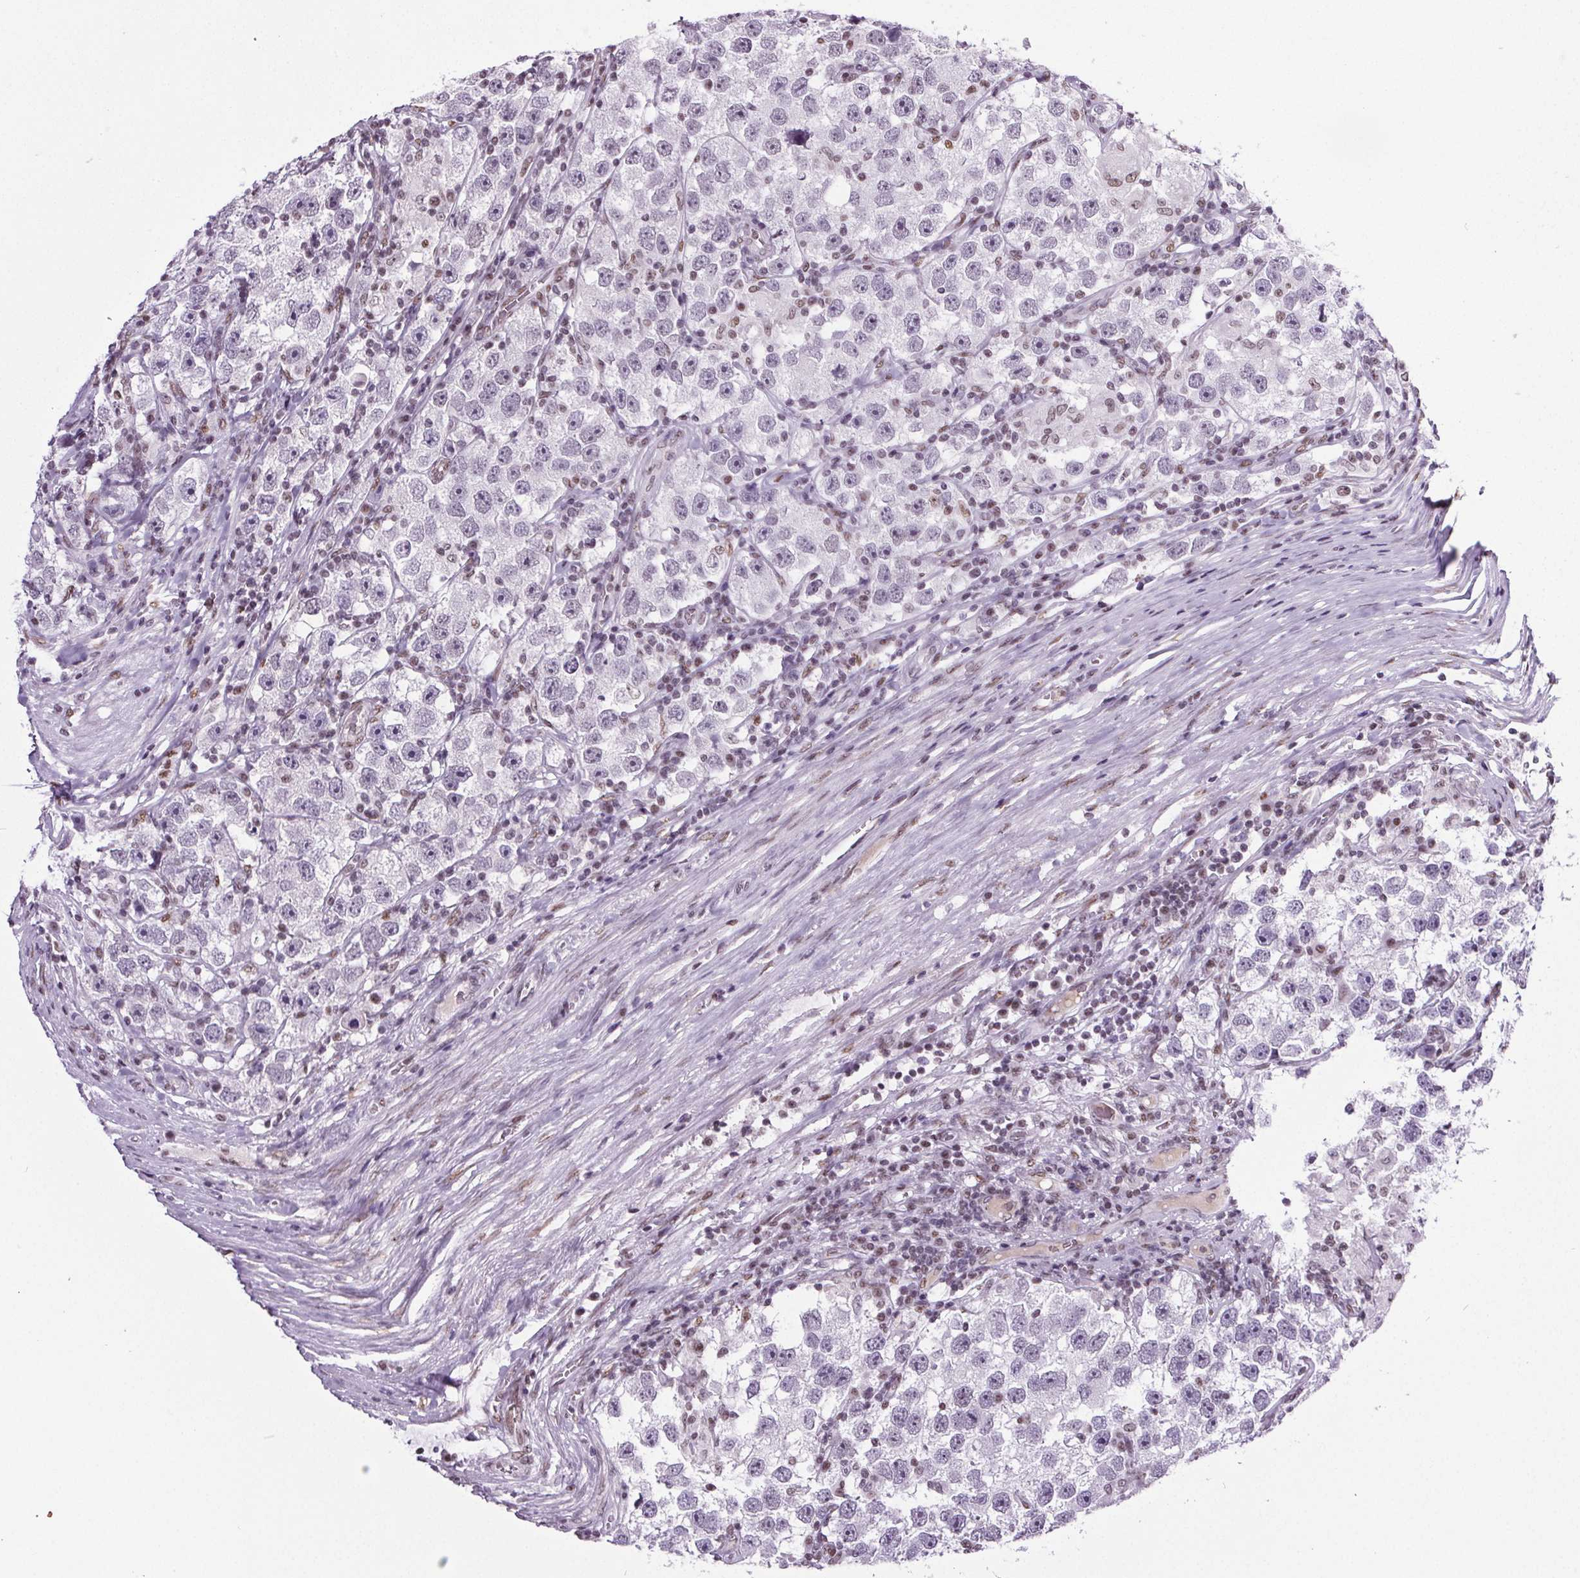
{"staining": {"intensity": "negative", "quantity": "none", "location": "none"}, "tissue": "testis cancer", "cell_type": "Tumor cells", "image_type": "cancer", "snomed": [{"axis": "morphology", "description": "Seminoma, NOS"}, {"axis": "topography", "description": "Testis"}], "caption": "Immunohistochemistry (IHC) of testis cancer (seminoma) exhibits no staining in tumor cells.", "gene": "GP6", "patient": {"sex": "male", "age": 26}}